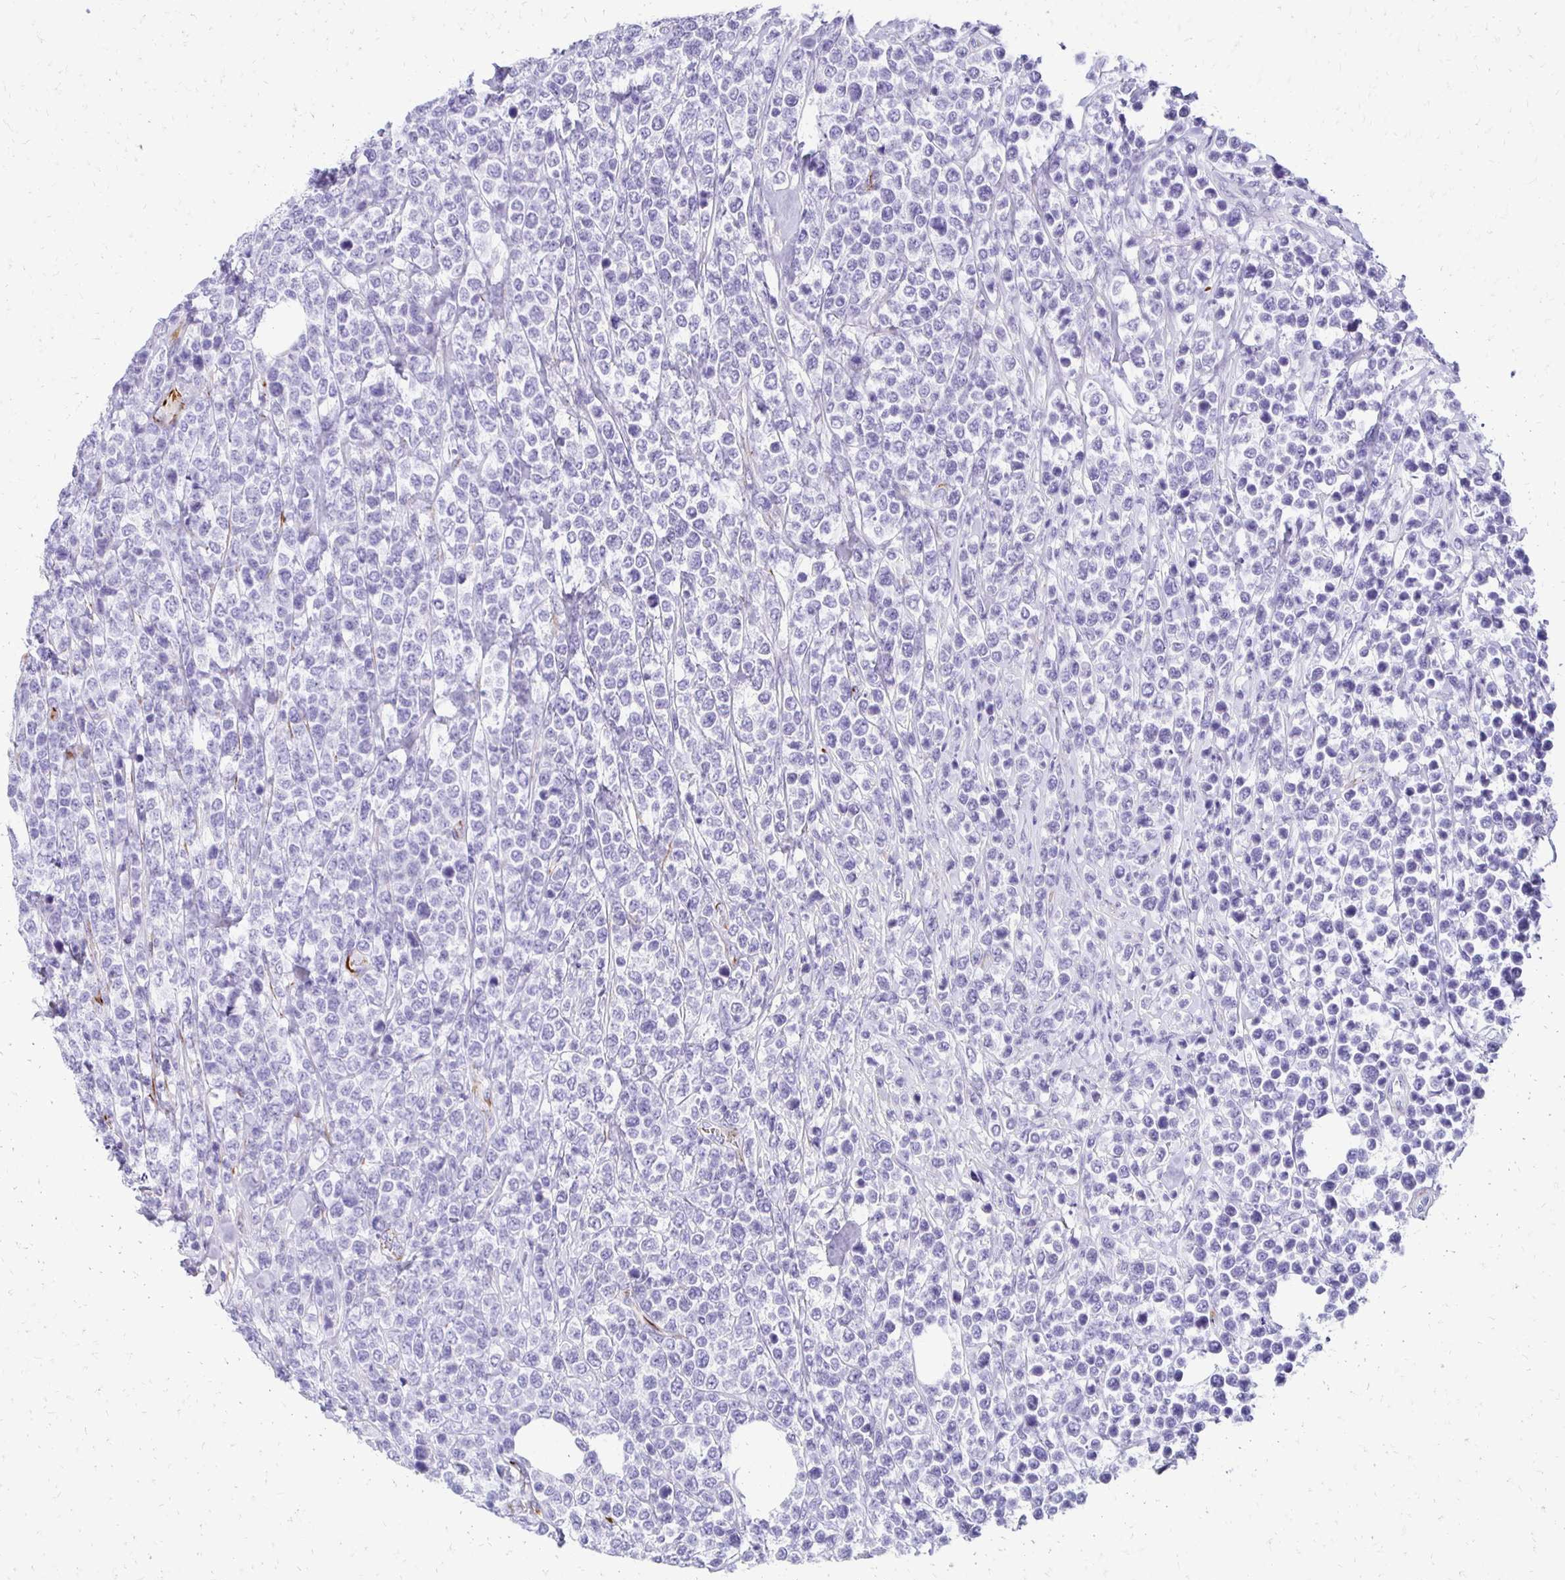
{"staining": {"intensity": "negative", "quantity": "none", "location": "none"}, "tissue": "lymphoma", "cell_type": "Tumor cells", "image_type": "cancer", "snomed": [{"axis": "morphology", "description": "Malignant lymphoma, non-Hodgkin's type, High grade"}, {"axis": "topography", "description": "Soft tissue"}], "caption": "This is a photomicrograph of immunohistochemistry (IHC) staining of malignant lymphoma, non-Hodgkin's type (high-grade), which shows no staining in tumor cells.", "gene": "TMEM54", "patient": {"sex": "female", "age": 56}}